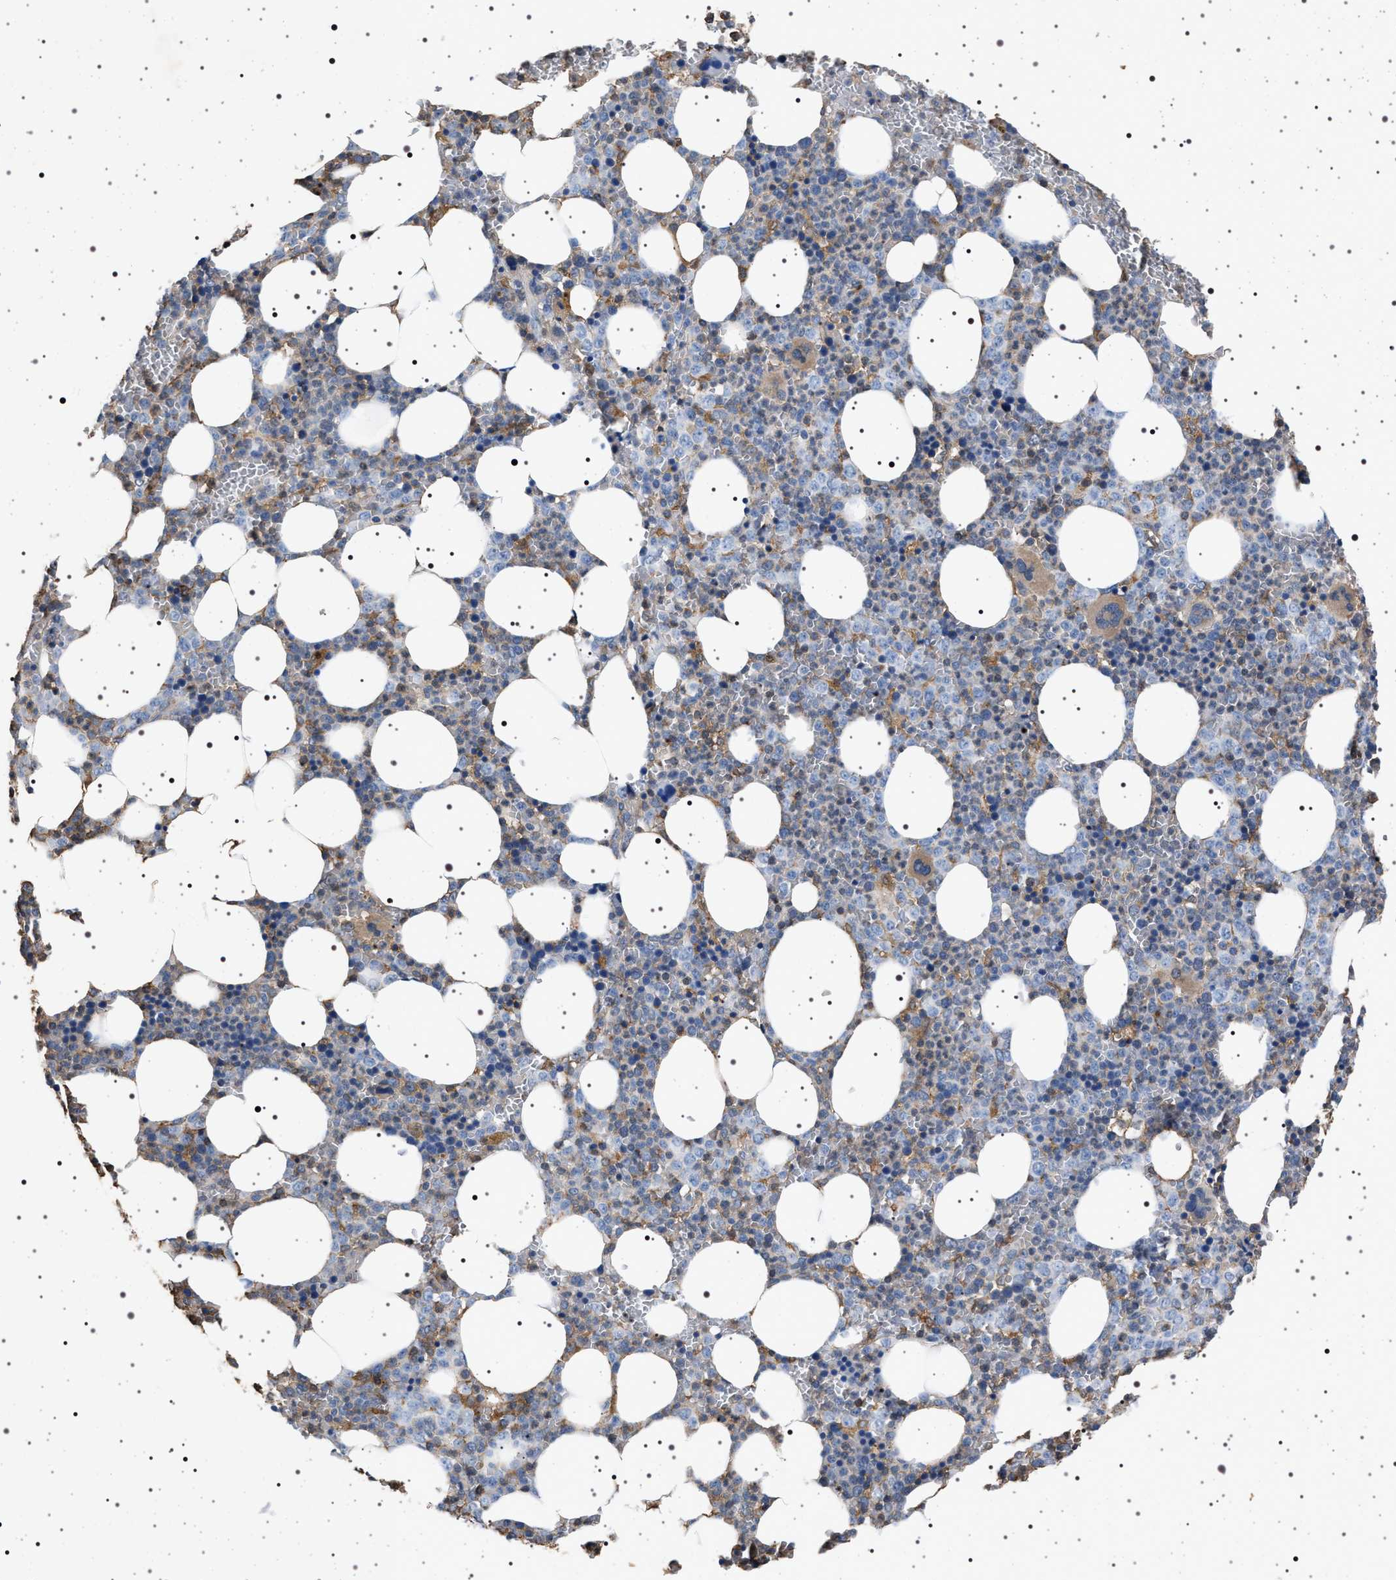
{"staining": {"intensity": "moderate", "quantity": "<25%", "location": "cytoplasmic/membranous"}, "tissue": "bone marrow", "cell_type": "Hematopoietic cells", "image_type": "normal", "snomed": [{"axis": "morphology", "description": "Normal tissue, NOS"}, {"axis": "morphology", "description": "Inflammation, NOS"}, {"axis": "topography", "description": "Bone marrow"}], "caption": "This micrograph demonstrates IHC staining of benign bone marrow, with low moderate cytoplasmic/membranous expression in about <25% of hematopoietic cells.", "gene": "SMAP2", "patient": {"sex": "female", "age": 67}}